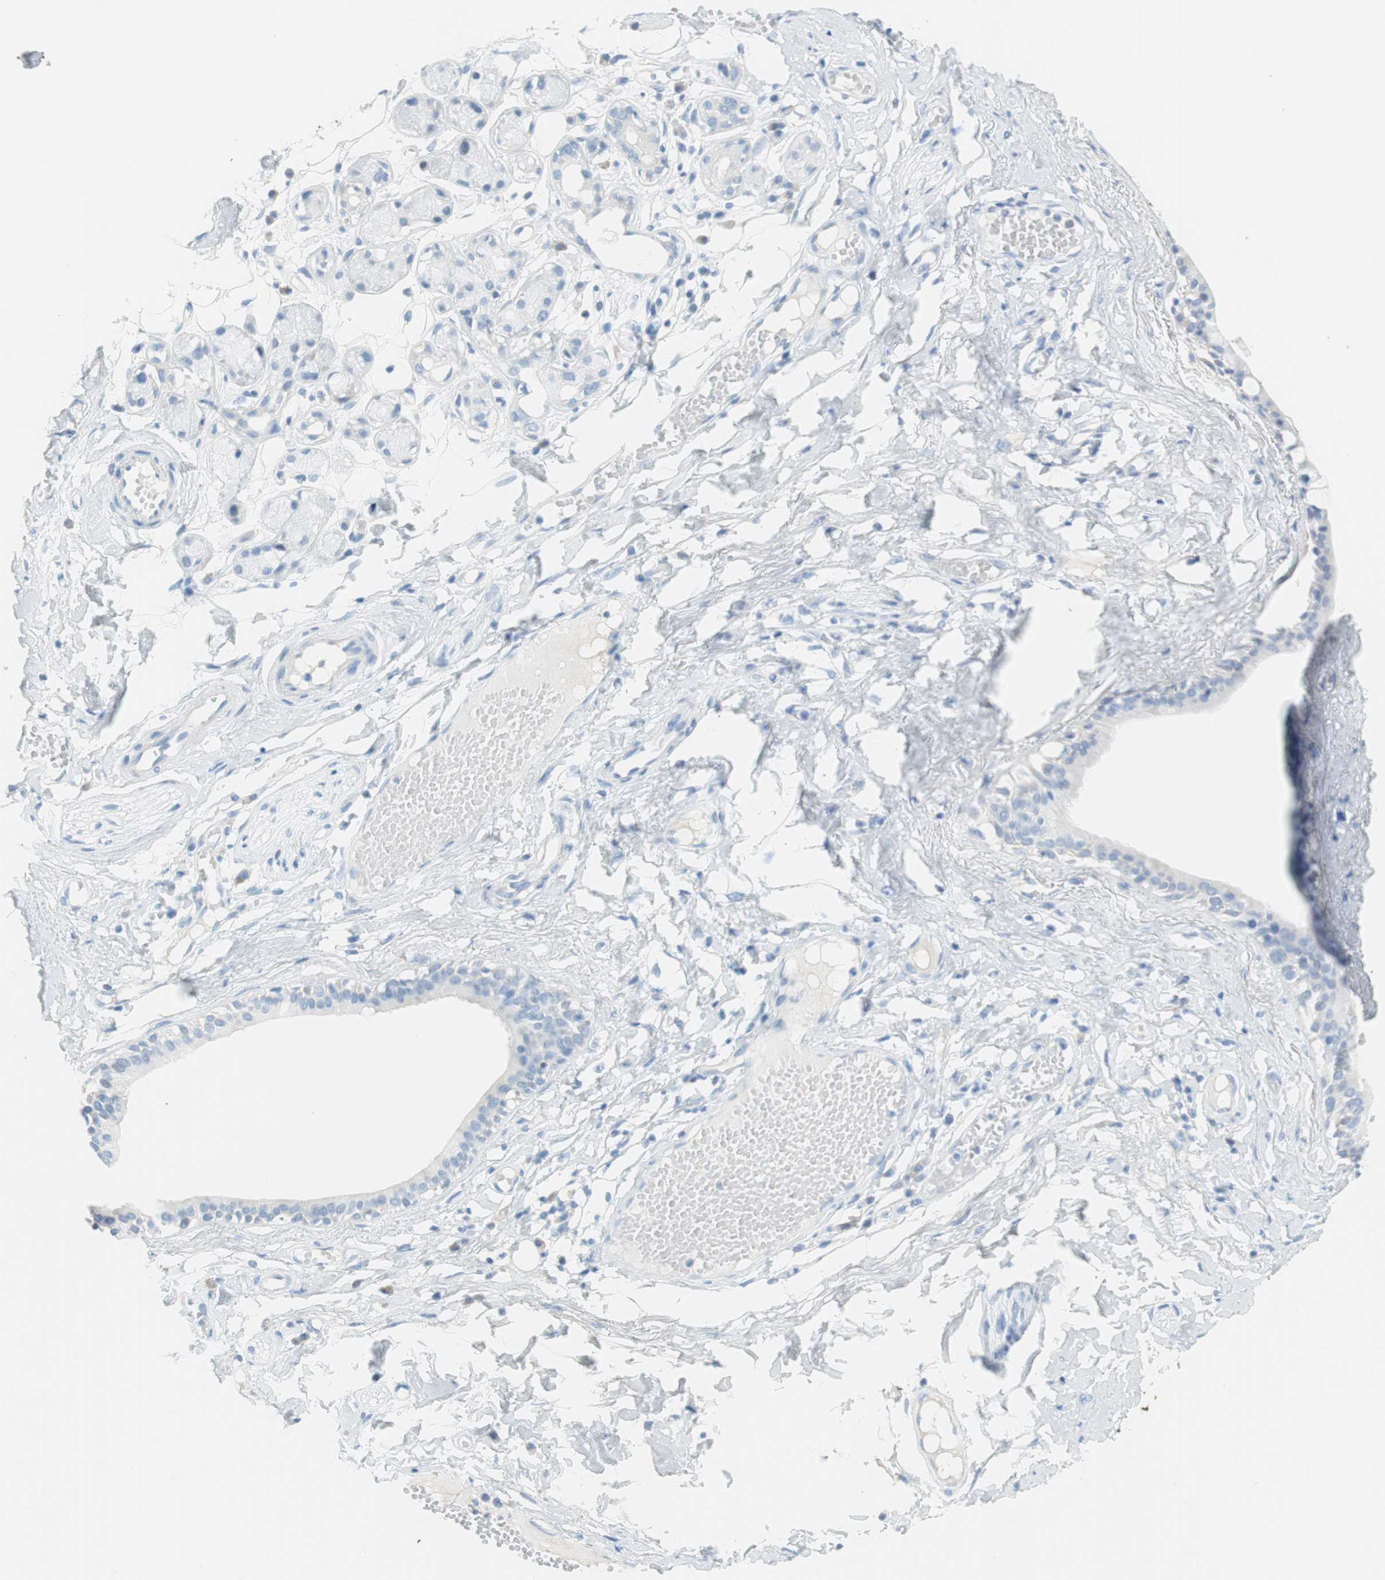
{"staining": {"intensity": "negative", "quantity": "none", "location": "none"}, "tissue": "adipose tissue", "cell_type": "Adipocytes", "image_type": "normal", "snomed": [{"axis": "morphology", "description": "Normal tissue, NOS"}, {"axis": "morphology", "description": "Inflammation, NOS"}, {"axis": "topography", "description": "Vascular tissue"}, {"axis": "topography", "description": "Salivary gland"}], "caption": "IHC of benign adipose tissue reveals no expression in adipocytes.", "gene": "MYH1", "patient": {"sex": "female", "age": 75}}